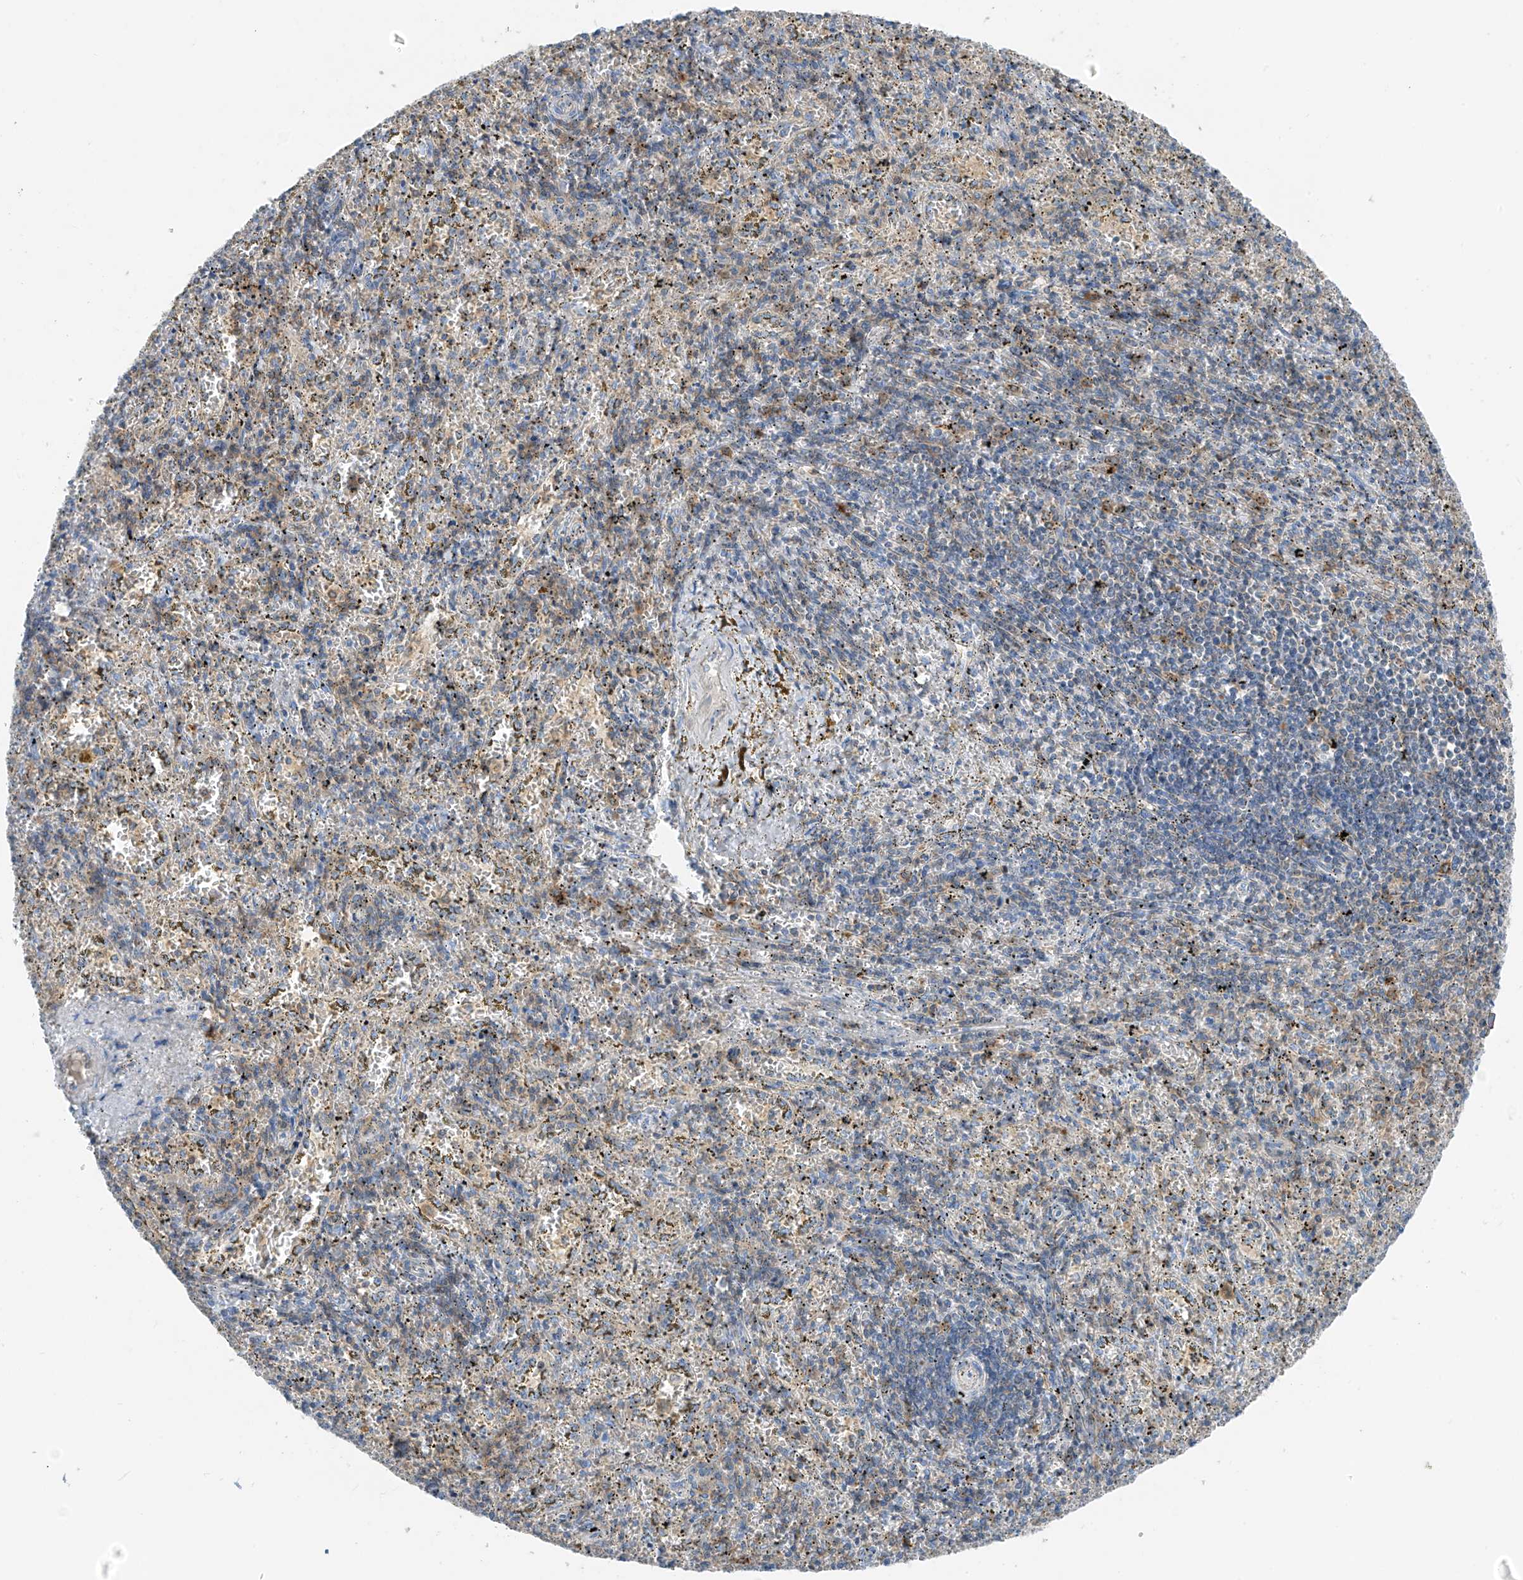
{"staining": {"intensity": "moderate", "quantity": "25%-75%", "location": "cytoplasmic/membranous"}, "tissue": "spleen", "cell_type": "Cells in red pulp", "image_type": "normal", "snomed": [{"axis": "morphology", "description": "Normal tissue, NOS"}, {"axis": "topography", "description": "Spleen"}], "caption": "Brown immunohistochemical staining in normal spleen exhibits moderate cytoplasmic/membranous positivity in approximately 25%-75% of cells in red pulp.", "gene": "NALCN", "patient": {"sex": "male", "age": 11}}